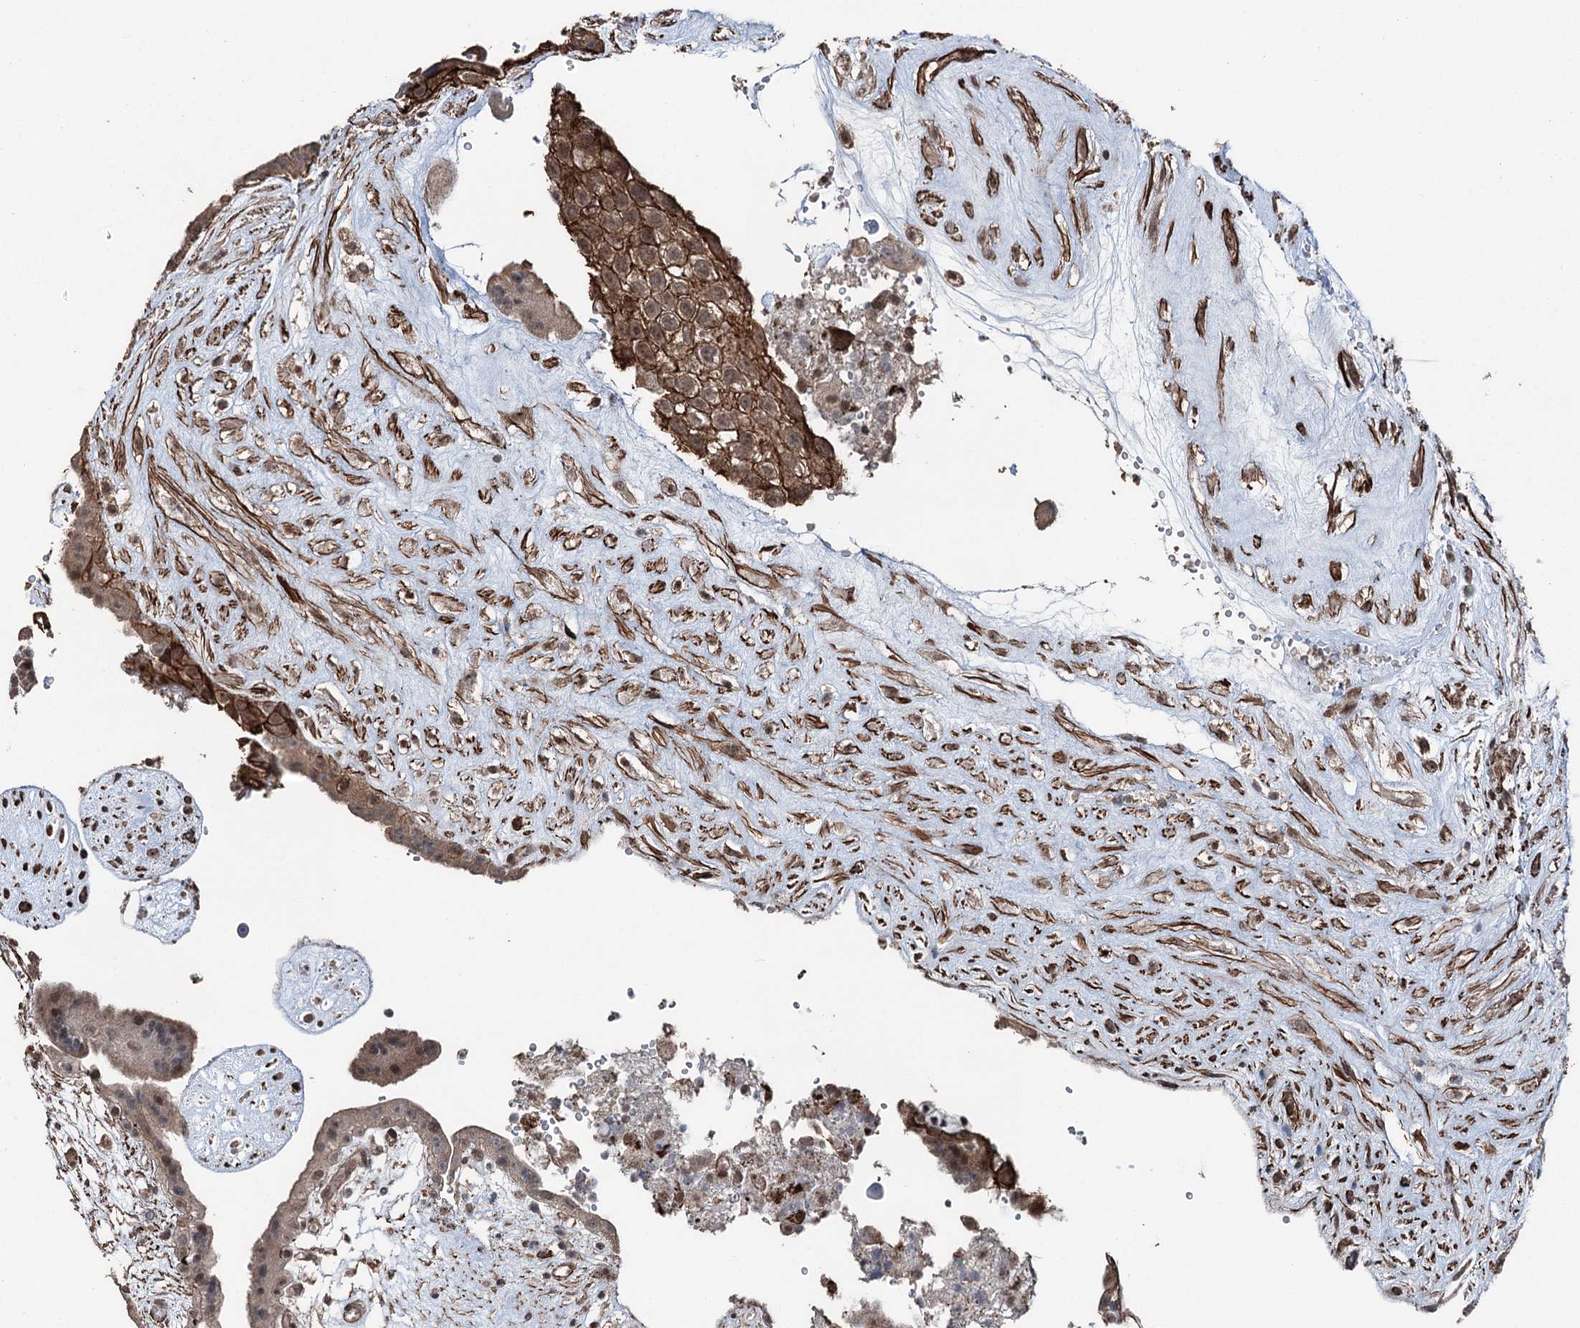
{"staining": {"intensity": "moderate", "quantity": ">75%", "location": "cytoplasmic/membranous,nuclear"}, "tissue": "placenta", "cell_type": "Decidual cells", "image_type": "normal", "snomed": [{"axis": "morphology", "description": "Normal tissue, NOS"}, {"axis": "topography", "description": "Placenta"}], "caption": "Protein staining of normal placenta reveals moderate cytoplasmic/membranous,nuclear staining in about >75% of decidual cells.", "gene": "CCDC82", "patient": {"sex": "female", "age": 18}}